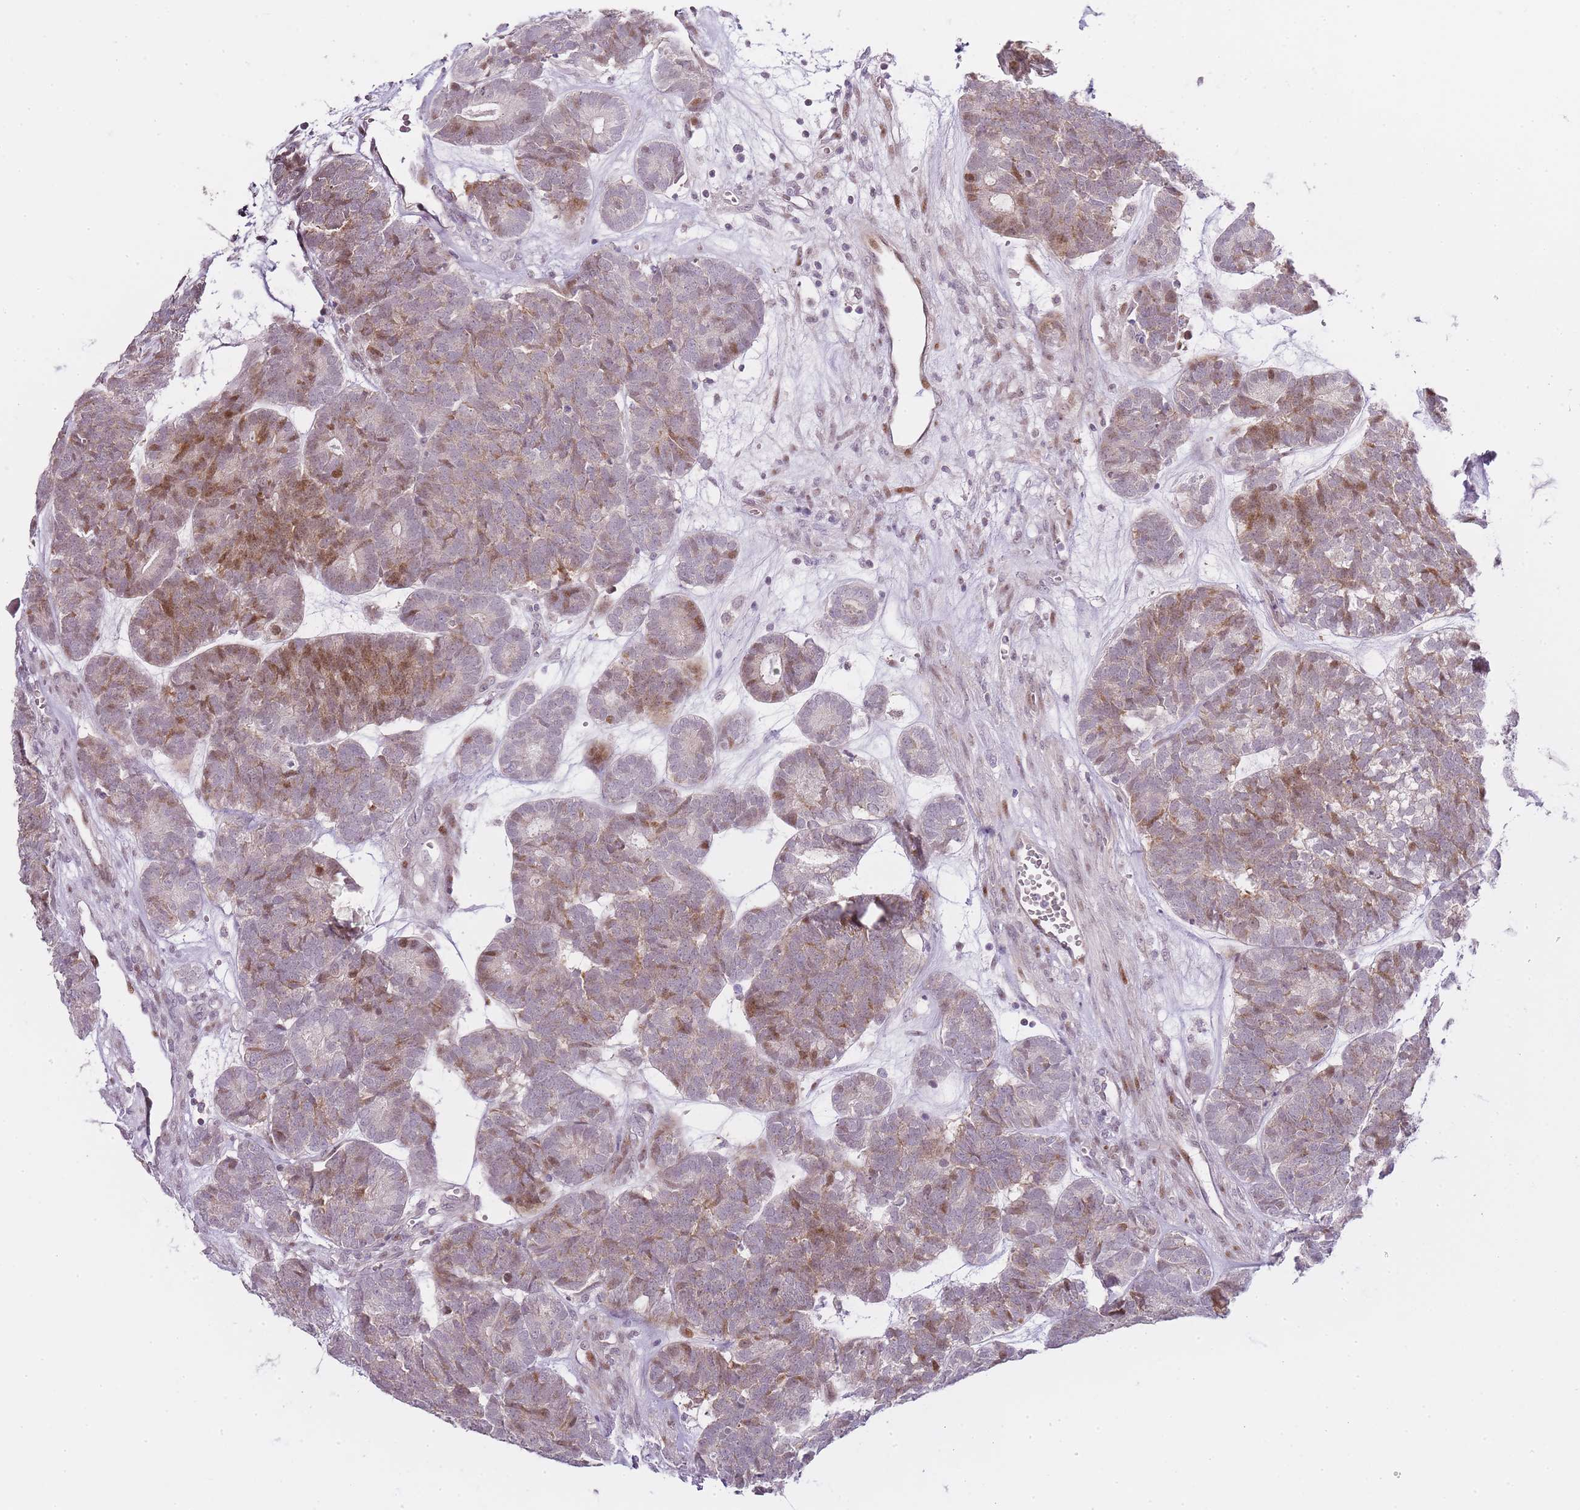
{"staining": {"intensity": "moderate", "quantity": "25%-75%", "location": "nuclear"}, "tissue": "head and neck cancer", "cell_type": "Tumor cells", "image_type": "cancer", "snomed": [{"axis": "morphology", "description": "Adenocarcinoma, NOS"}, {"axis": "topography", "description": "Head-Neck"}], "caption": "This image displays immunohistochemistry staining of human adenocarcinoma (head and neck), with medium moderate nuclear staining in about 25%-75% of tumor cells.", "gene": "OGG1", "patient": {"sex": "female", "age": 81}}